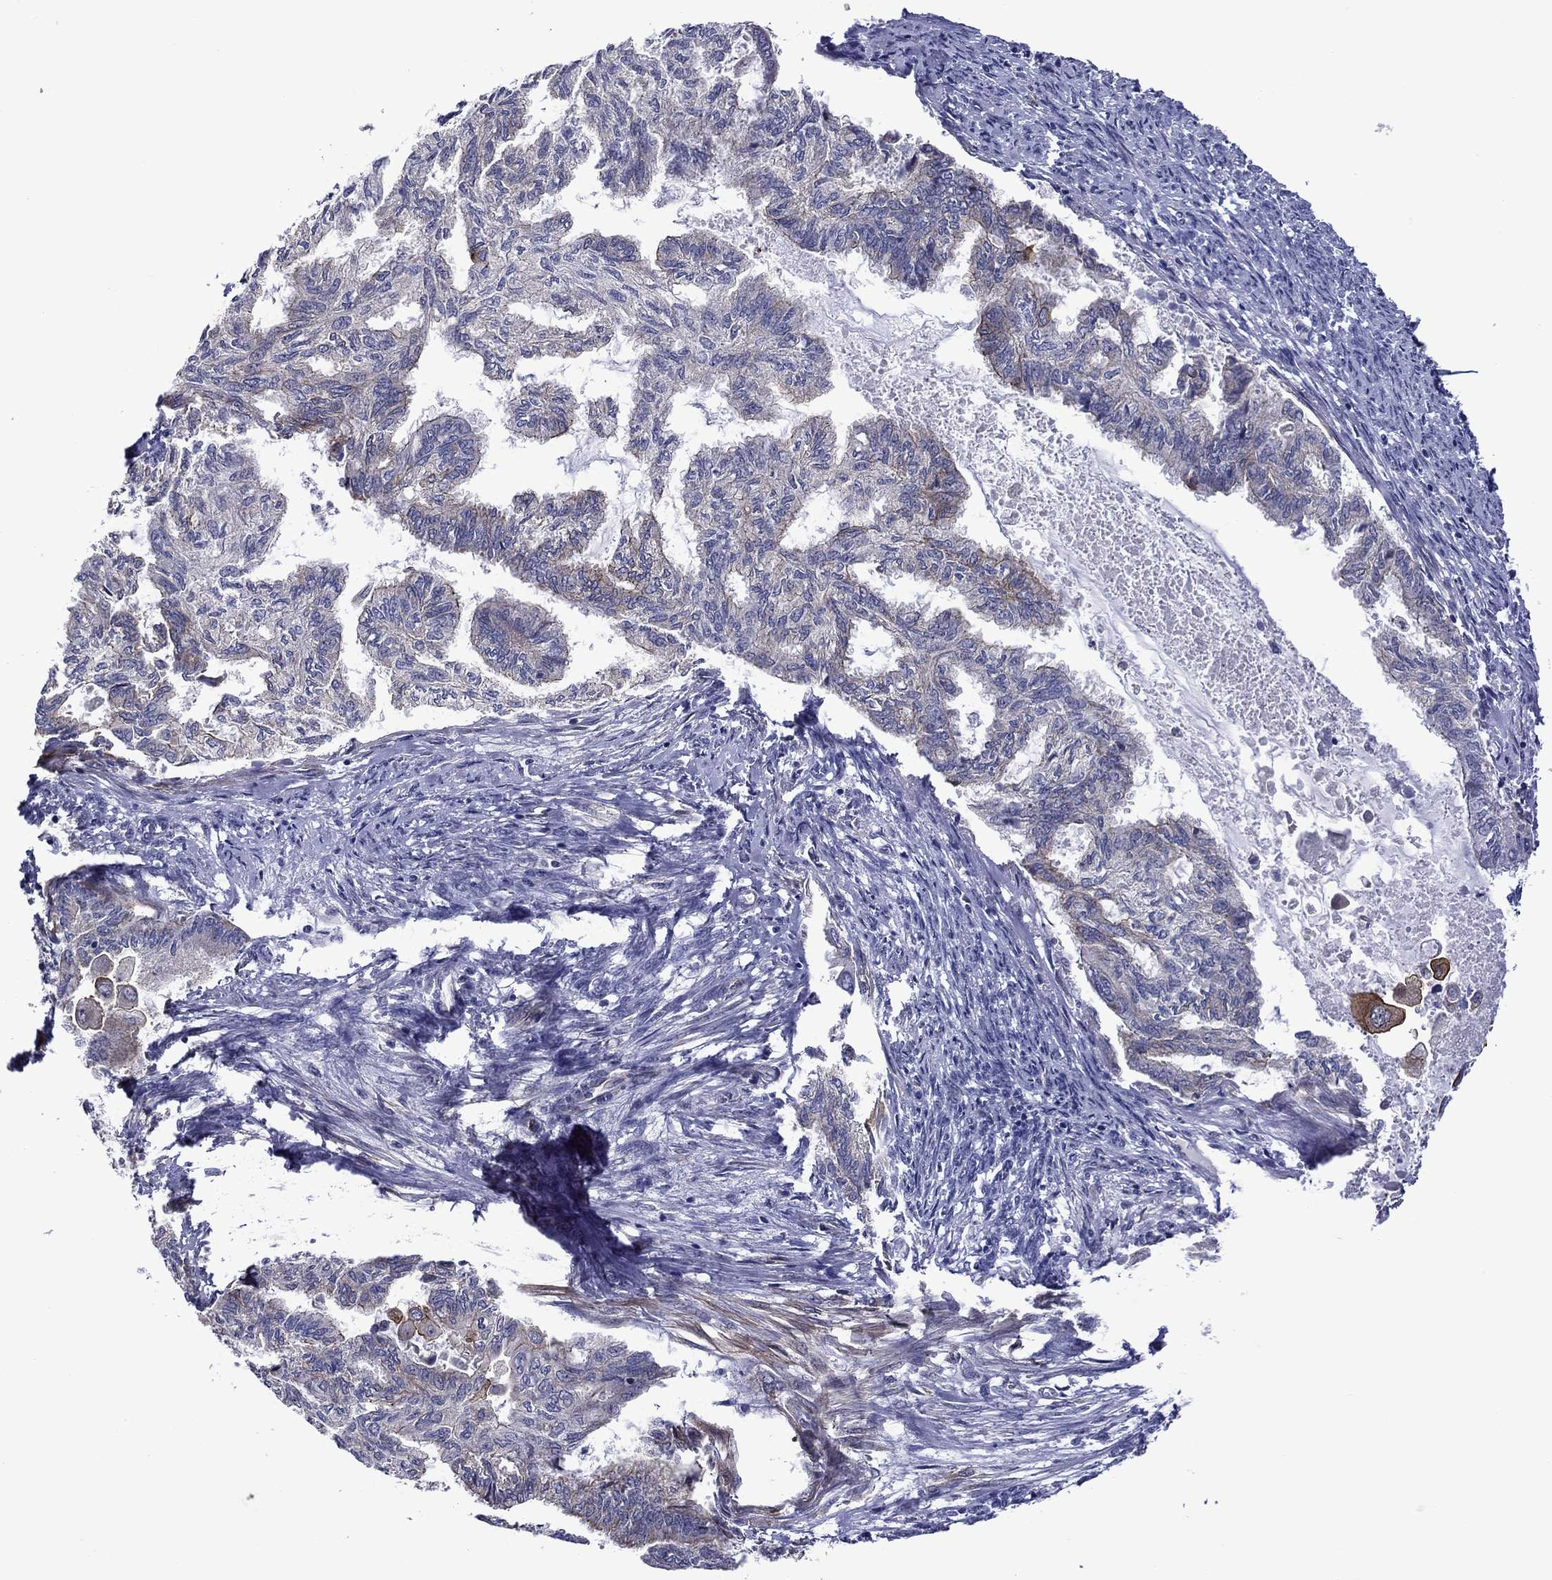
{"staining": {"intensity": "strong", "quantity": "<25%", "location": "cytoplasmic/membranous"}, "tissue": "endometrial cancer", "cell_type": "Tumor cells", "image_type": "cancer", "snomed": [{"axis": "morphology", "description": "Adenocarcinoma, NOS"}, {"axis": "topography", "description": "Endometrium"}], "caption": "A high-resolution histopathology image shows immunohistochemistry (IHC) staining of endometrial cancer, which exhibits strong cytoplasmic/membranous expression in about <25% of tumor cells. (Stains: DAB (3,3'-diaminobenzidine) in brown, nuclei in blue, Microscopy: brightfield microscopy at high magnification).", "gene": "LMO7", "patient": {"sex": "female", "age": 86}}